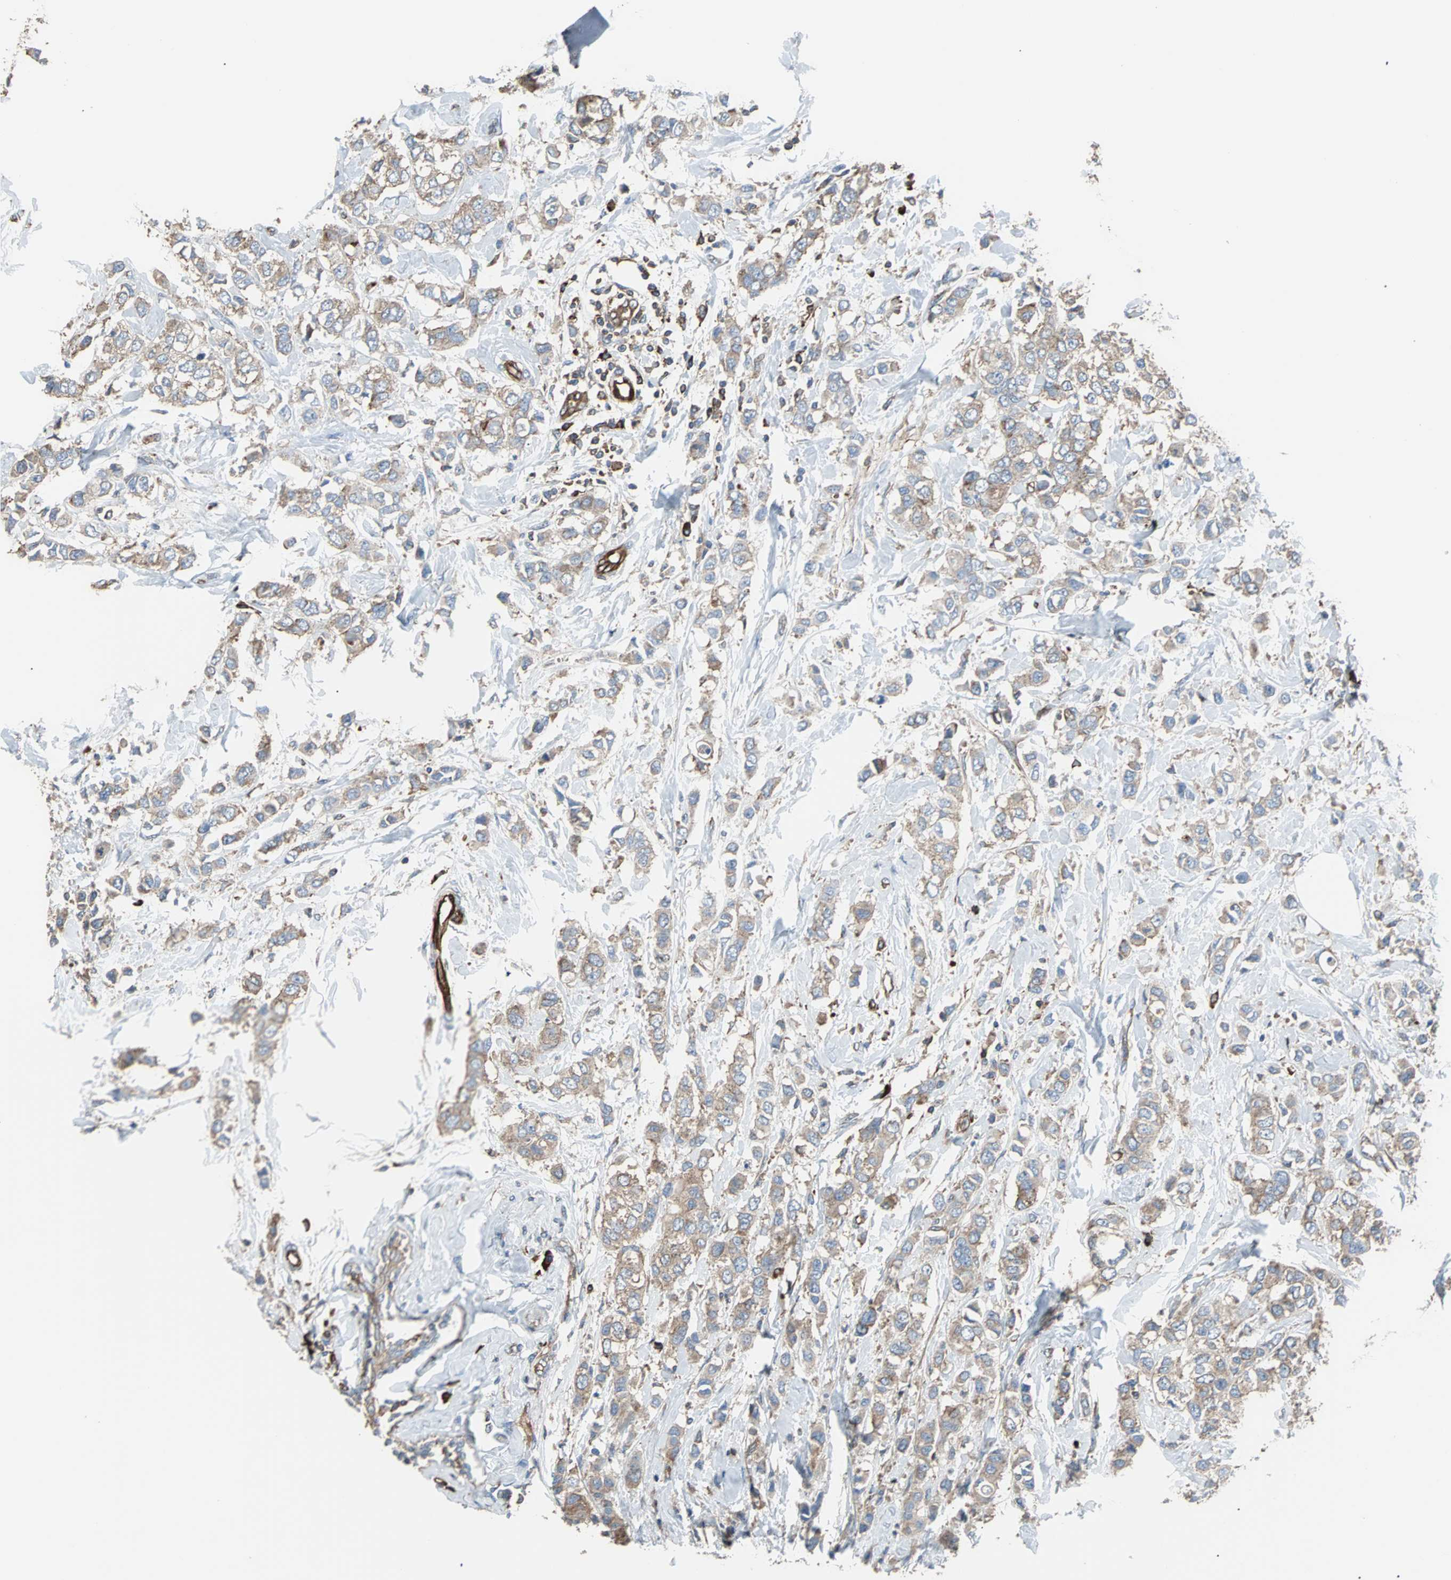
{"staining": {"intensity": "moderate", "quantity": ">75%", "location": "cytoplasmic/membranous"}, "tissue": "breast cancer", "cell_type": "Tumor cells", "image_type": "cancer", "snomed": [{"axis": "morphology", "description": "Duct carcinoma"}, {"axis": "topography", "description": "Breast"}], "caption": "A brown stain highlights moderate cytoplasmic/membranous expression of a protein in breast cancer (infiltrating ductal carcinoma) tumor cells.", "gene": "PLCG2", "patient": {"sex": "female", "age": 50}}